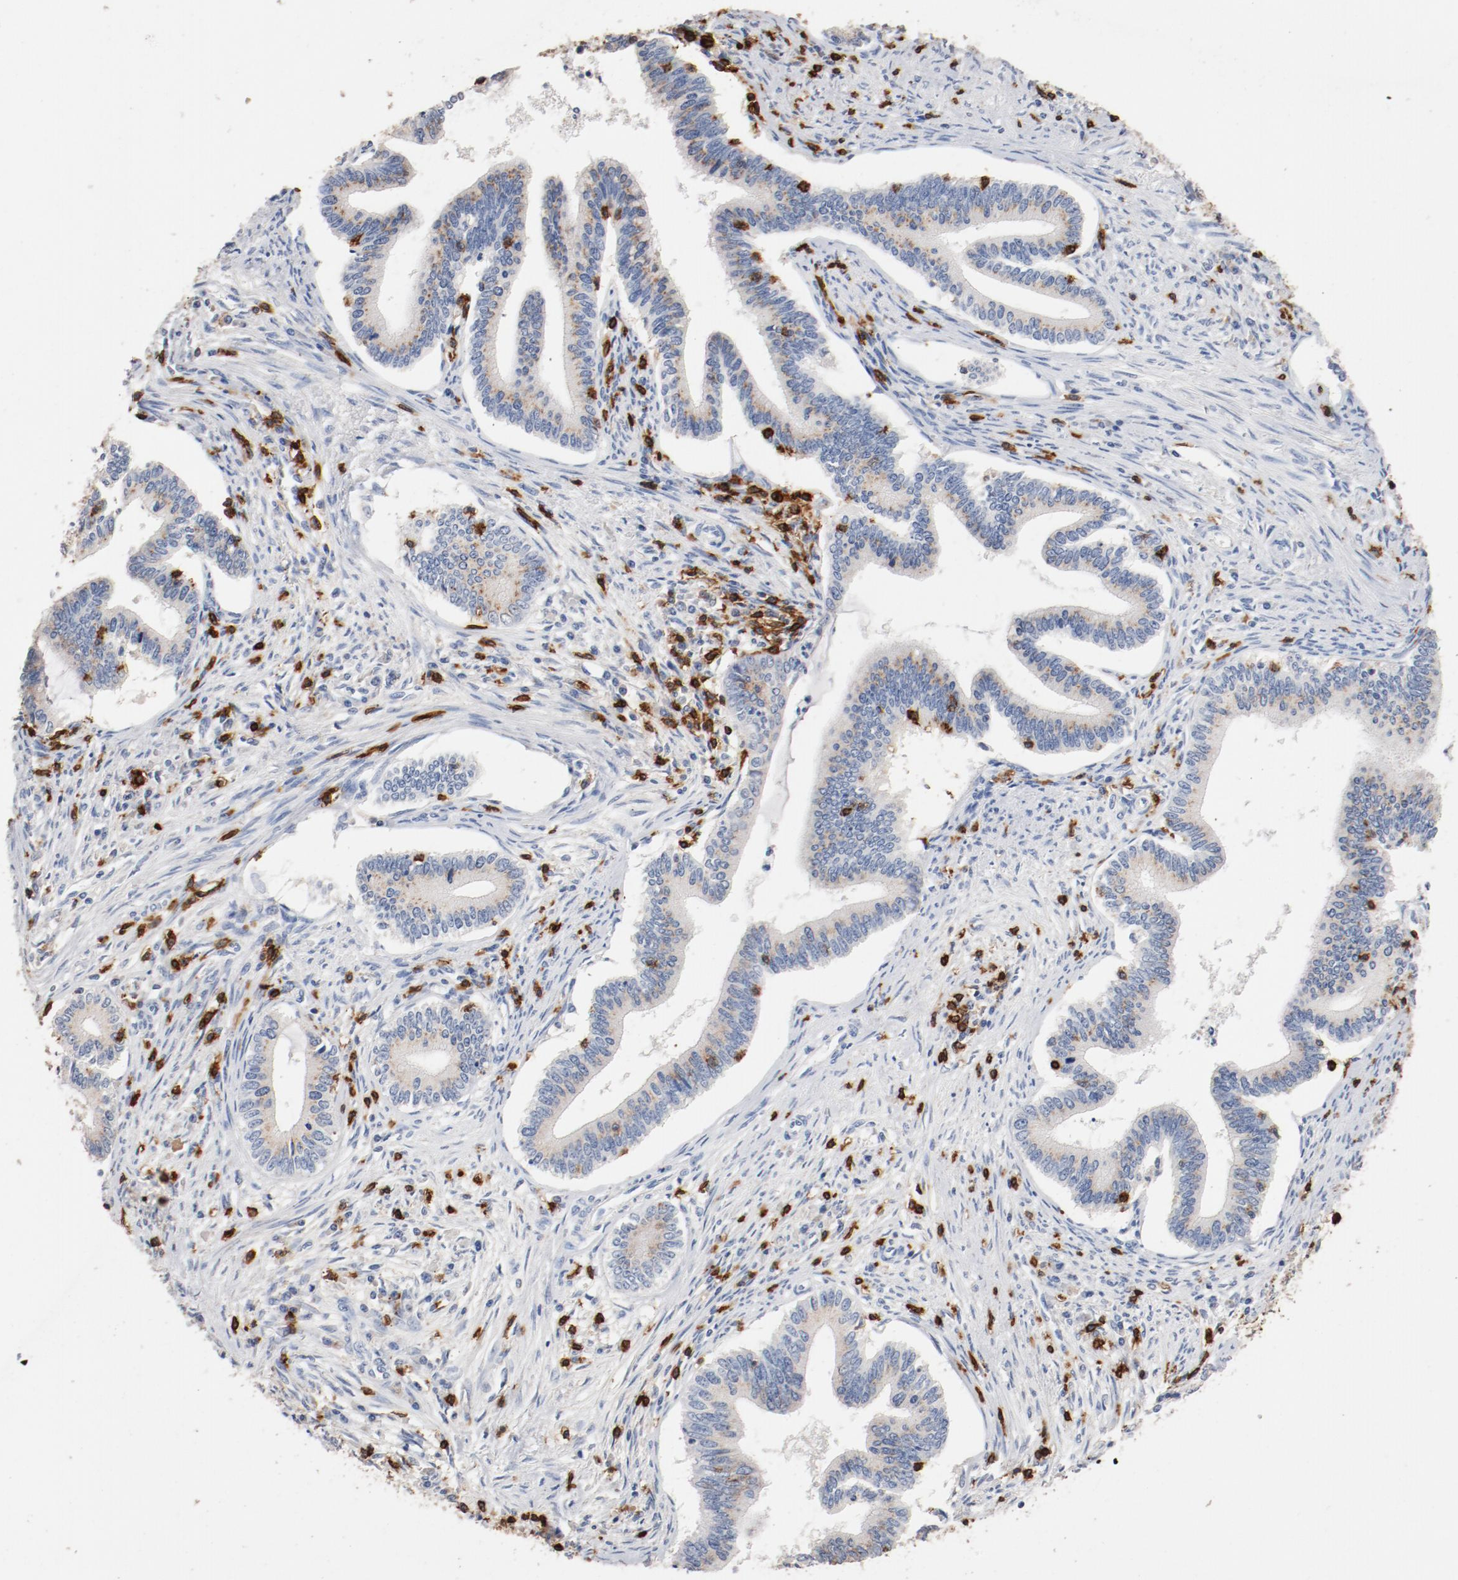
{"staining": {"intensity": "weak", "quantity": "25%-75%", "location": "cytoplasmic/membranous"}, "tissue": "cervical cancer", "cell_type": "Tumor cells", "image_type": "cancer", "snomed": [{"axis": "morphology", "description": "Adenocarcinoma, NOS"}, {"axis": "topography", "description": "Cervix"}], "caption": "This image shows IHC staining of cervical cancer, with low weak cytoplasmic/membranous expression in approximately 25%-75% of tumor cells.", "gene": "CD247", "patient": {"sex": "female", "age": 36}}